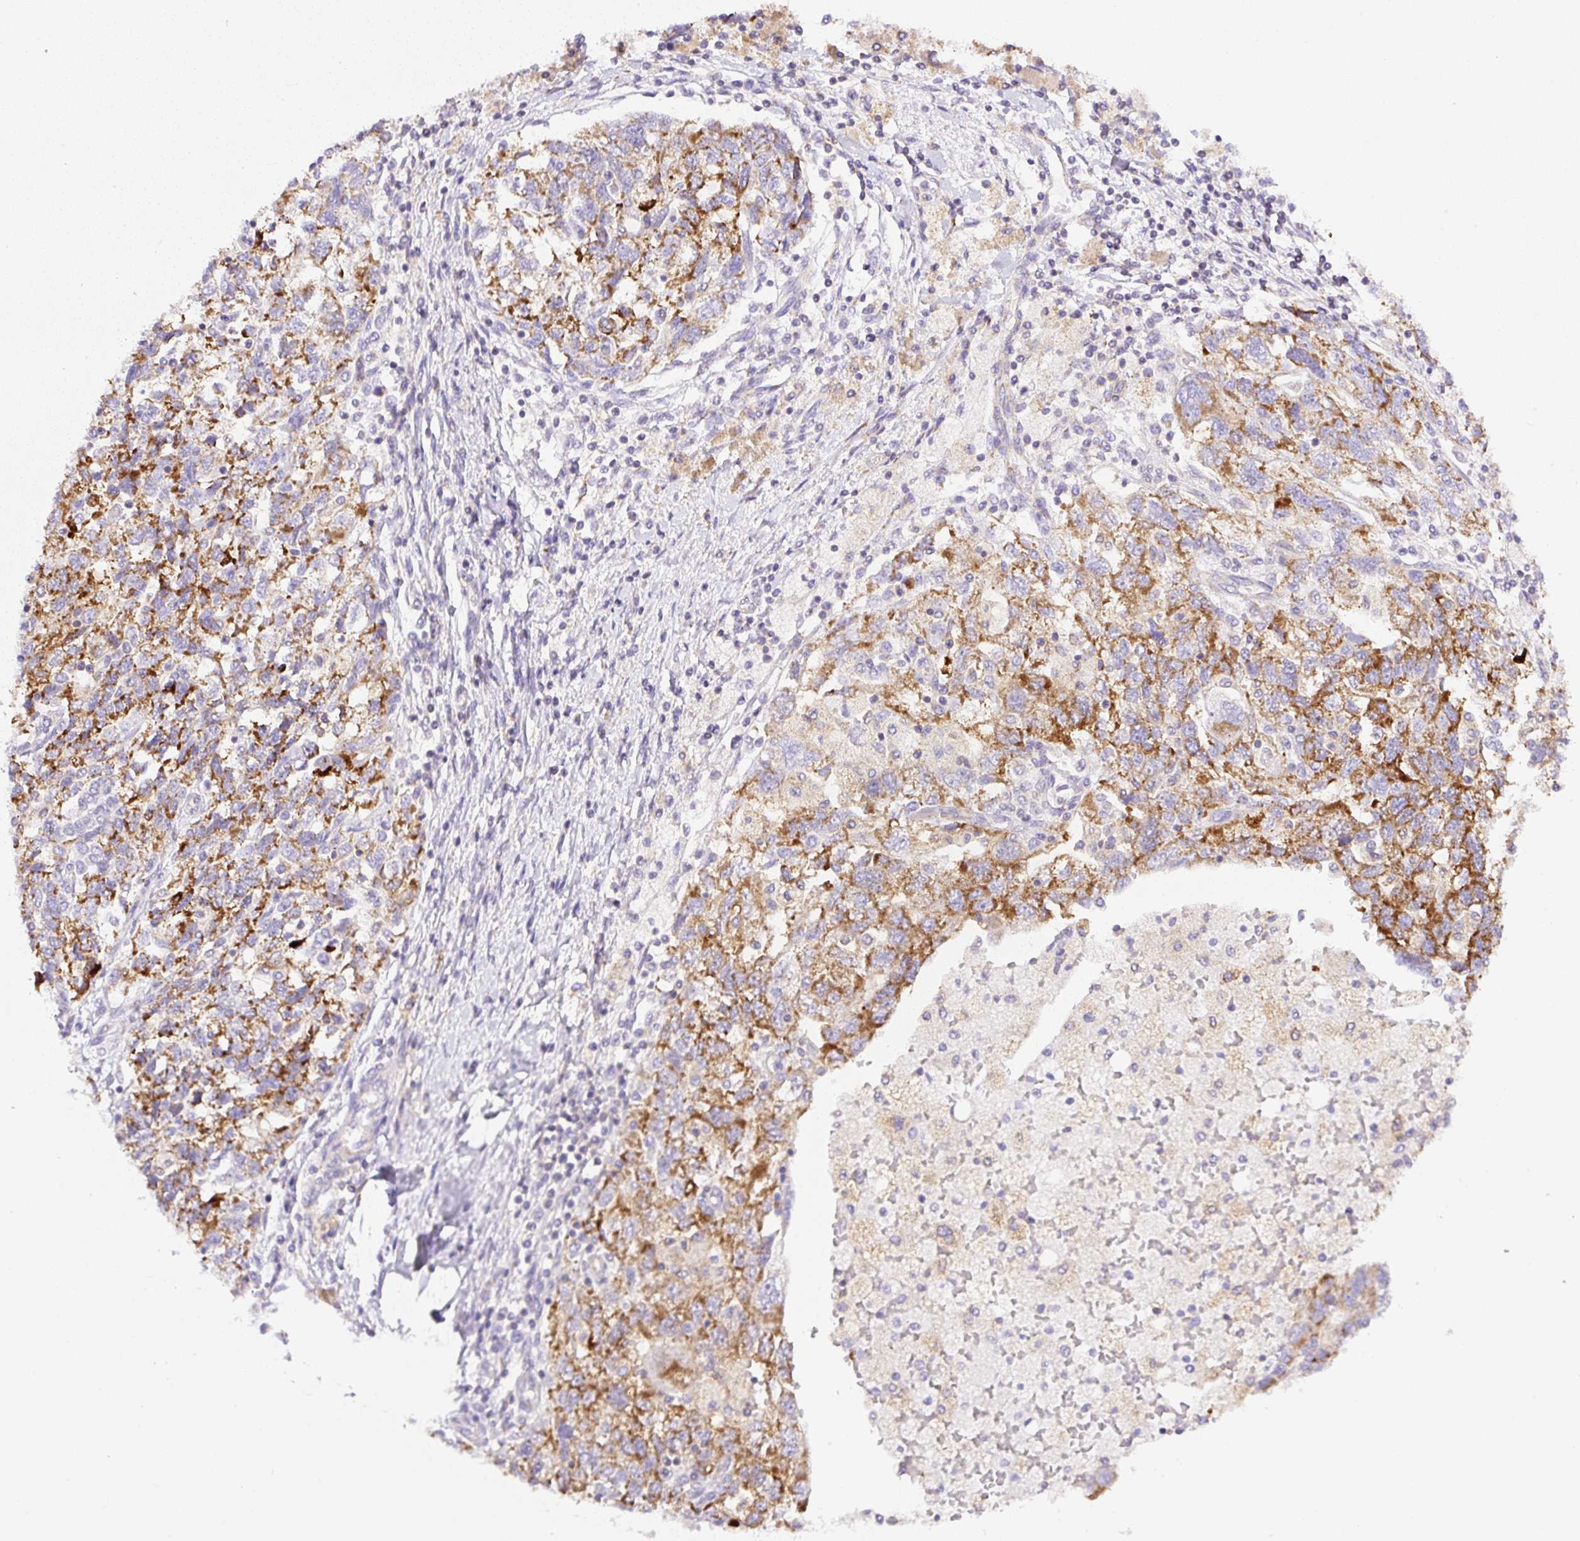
{"staining": {"intensity": "moderate", "quantity": ">75%", "location": "cytoplasmic/membranous"}, "tissue": "ovarian cancer", "cell_type": "Tumor cells", "image_type": "cancer", "snomed": [{"axis": "morphology", "description": "Carcinoma, NOS"}, {"axis": "morphology", "description": "Cystadenocarcinoma, serous, NOS"}, {"axis": "topography", "description": "Ovary"}], "caption": "Immunohistochemistry staining of ovarian cancer (serous cystadenocarcinoma), which displays medium levels of moderate cytoplasmic/membranous expression in approximately >75% of tumor cells indicating moderate cytoplasmic/membranous protein positivity. The staining was performed using DAB (brown) for protein detection and nuclei were counterstained in hematoxylin (blue).", "gene": "NF1", "patient": {"sex": "female", "age": 69}}